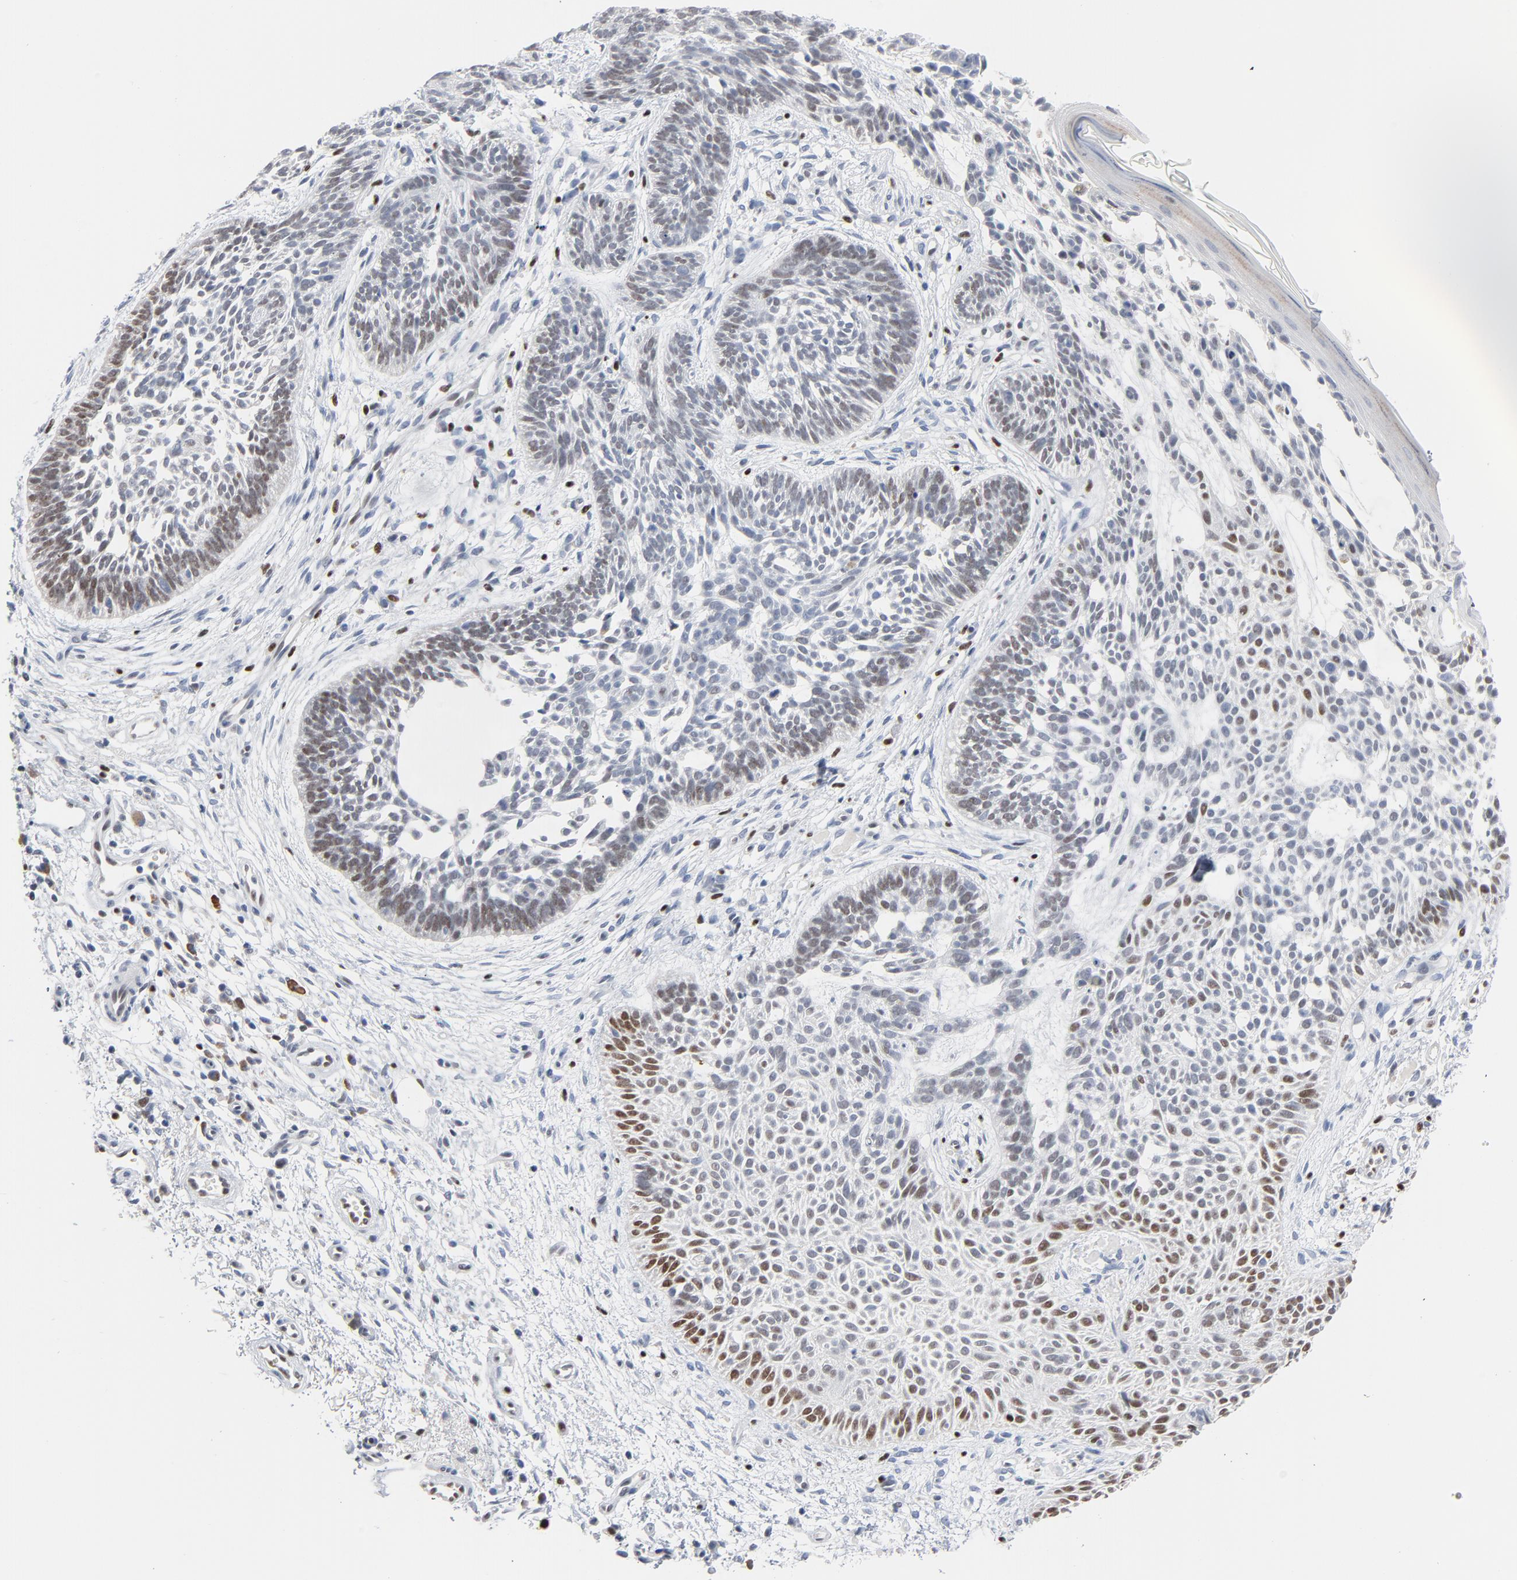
{"staining": {"intensity": "weak", "quantity": "<25%", "location": "nuclear"}, "tissue": "skin cancer", "cell_type": "Tumor cells", "image_type": "cancer", "snomed": [{"axis": "morphology", "description": "Normal tissue, NOS"}, {"axis": "morphology", "description": "Basal cell carcinoma"}, {"axis": "topography", "description": "Skin"}], "caption": "Skin cancer was stained to show a protein in brown. There is no significant staining in tumor cells.", "gene": "FOXP1", "patient": {"sex": "female", "age": 69}}